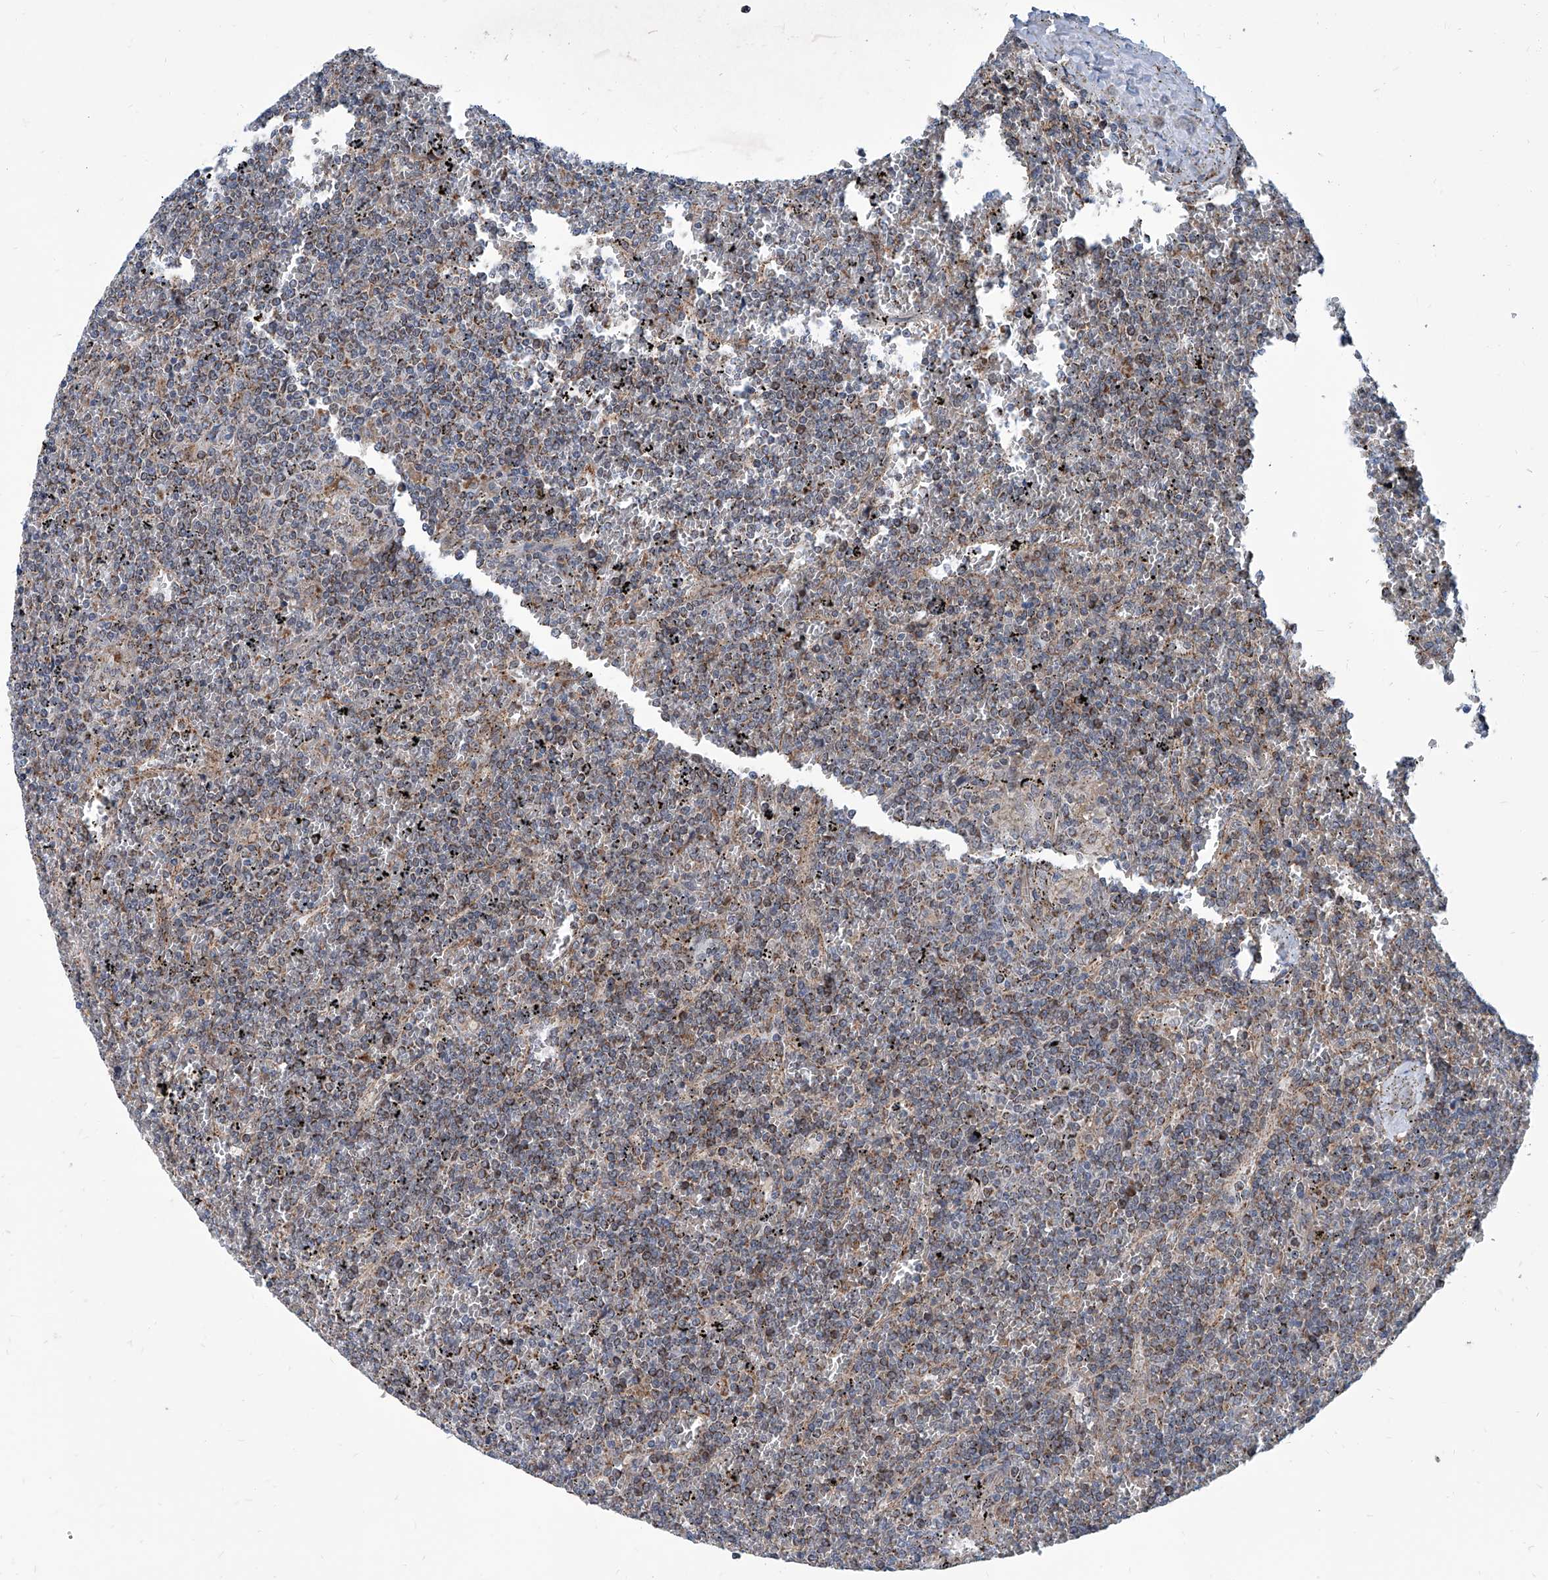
{"staining": {"intensity": "weak", "quantity": "25%-75%", "location": "cytoplasmic/membranous"}, "tissue": "lymphoma", "cell_type": "Tumor cells", "image_type": "cancer", "snomed": [{"axis": "morphology", "description": "Malignant lymphoma, non-Hodgkin's type, Low grade"}, {"axis": "topography", "description": "Spleen"}], "caption": "Protein positivity by immunohistochemistry (IHC) displays weak cytoplasmic/membranous expression in approximately 25%-75% of tumor cells in lymphoma. (Brightfield microscopy of DAB IHC at high magnification).", "gene": "USP48", "patient": {"sex": "female", "age": 19}}